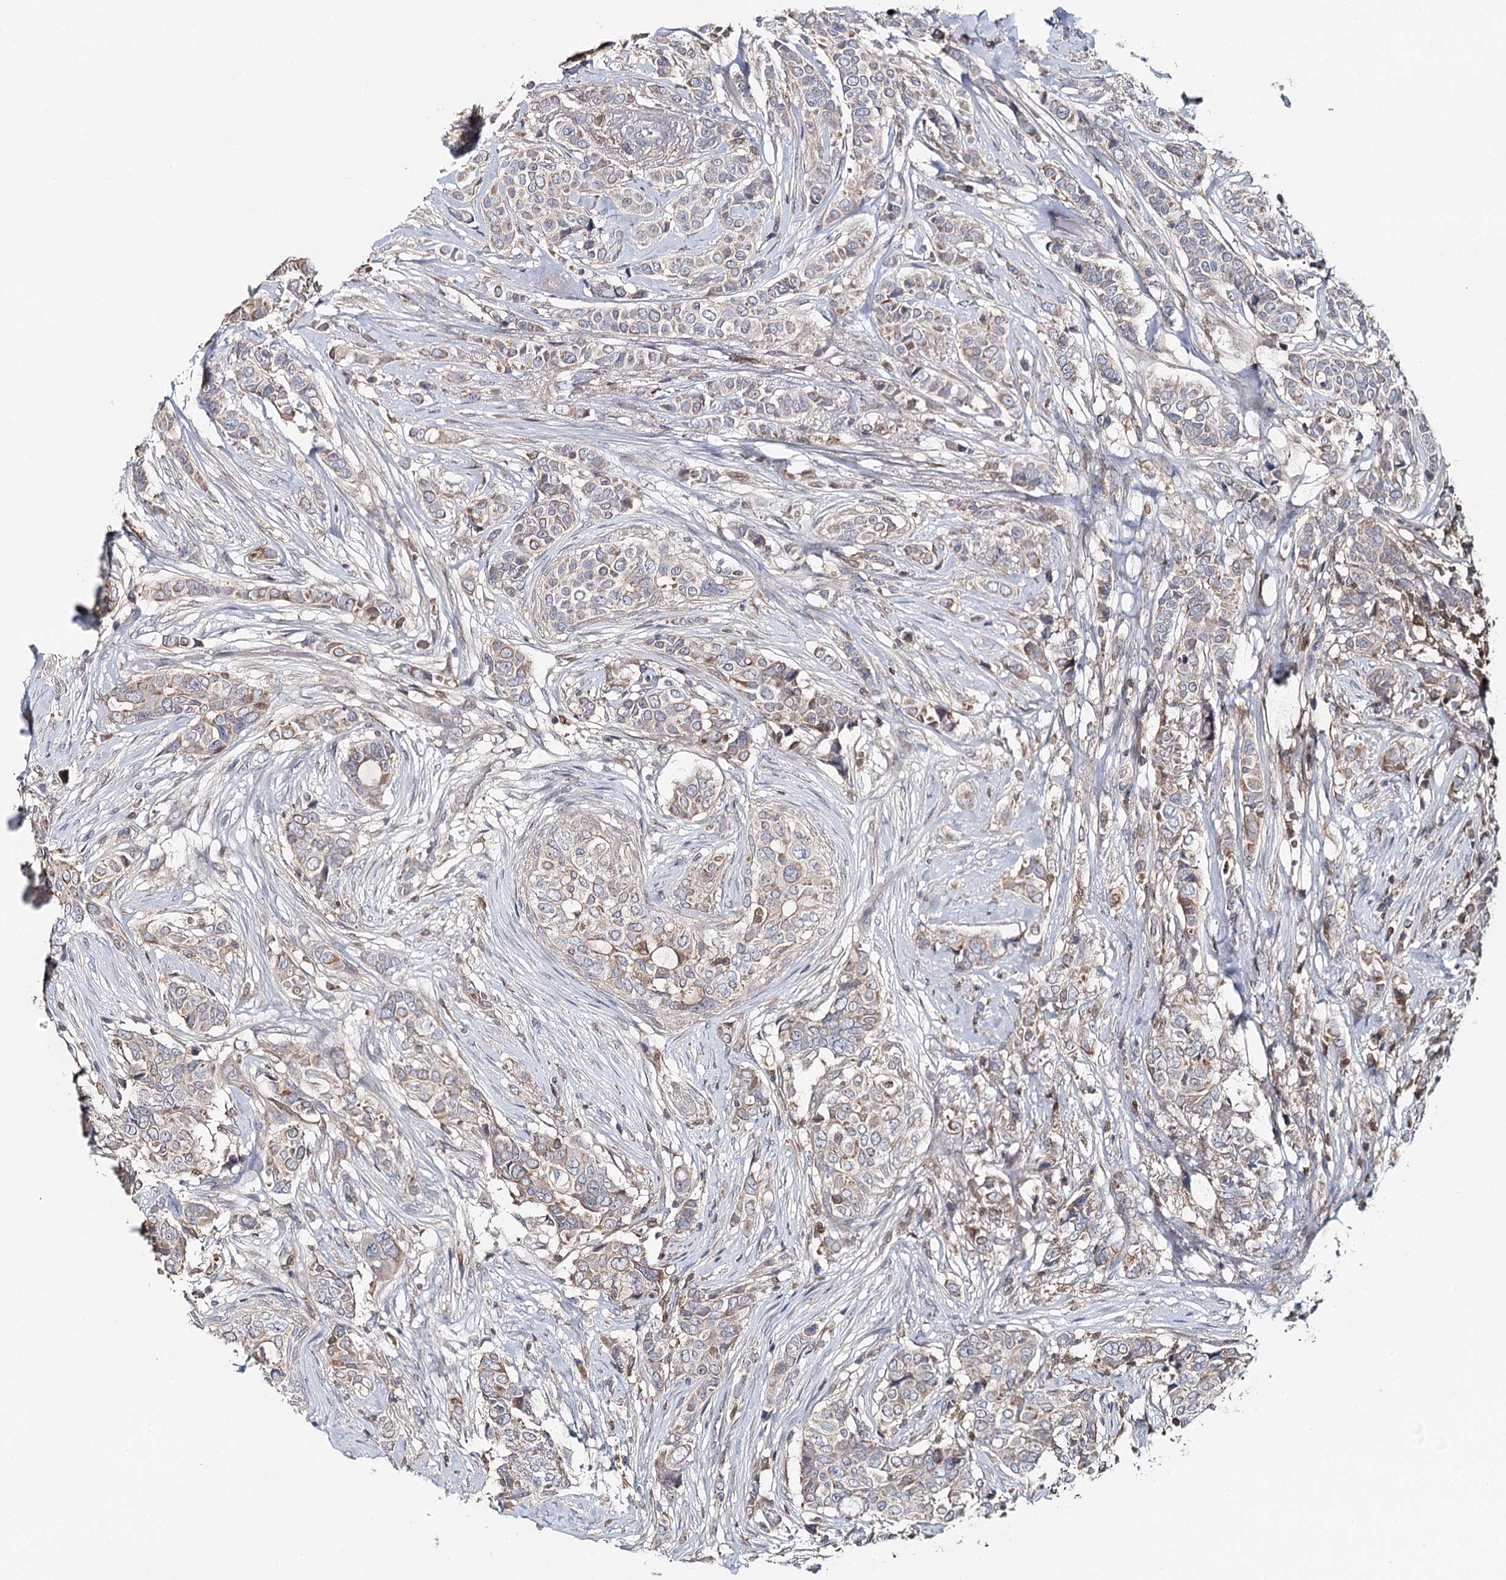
{"staining": {"intensity": "weak", "quantity": "<25%", "location": "cytoplasmic/membranous"}, "tissue": "breast cancer", "cell_type": "Tumor cells", "image_type": "cancer", "snomed": [{"axis": "morphology", "description": "Lobular carcinoma"}, {"axis": "topography", "description": "Breast"}], "caption": "Tumor cells are negative for brown protein staining in breast lobular carcinoma. (Brightfield microscopy of DAB immunohistochemistry (IHC) at high magnification).", "gene": "SLC41A2", "patient": {"sex": "female", "age": 51}}